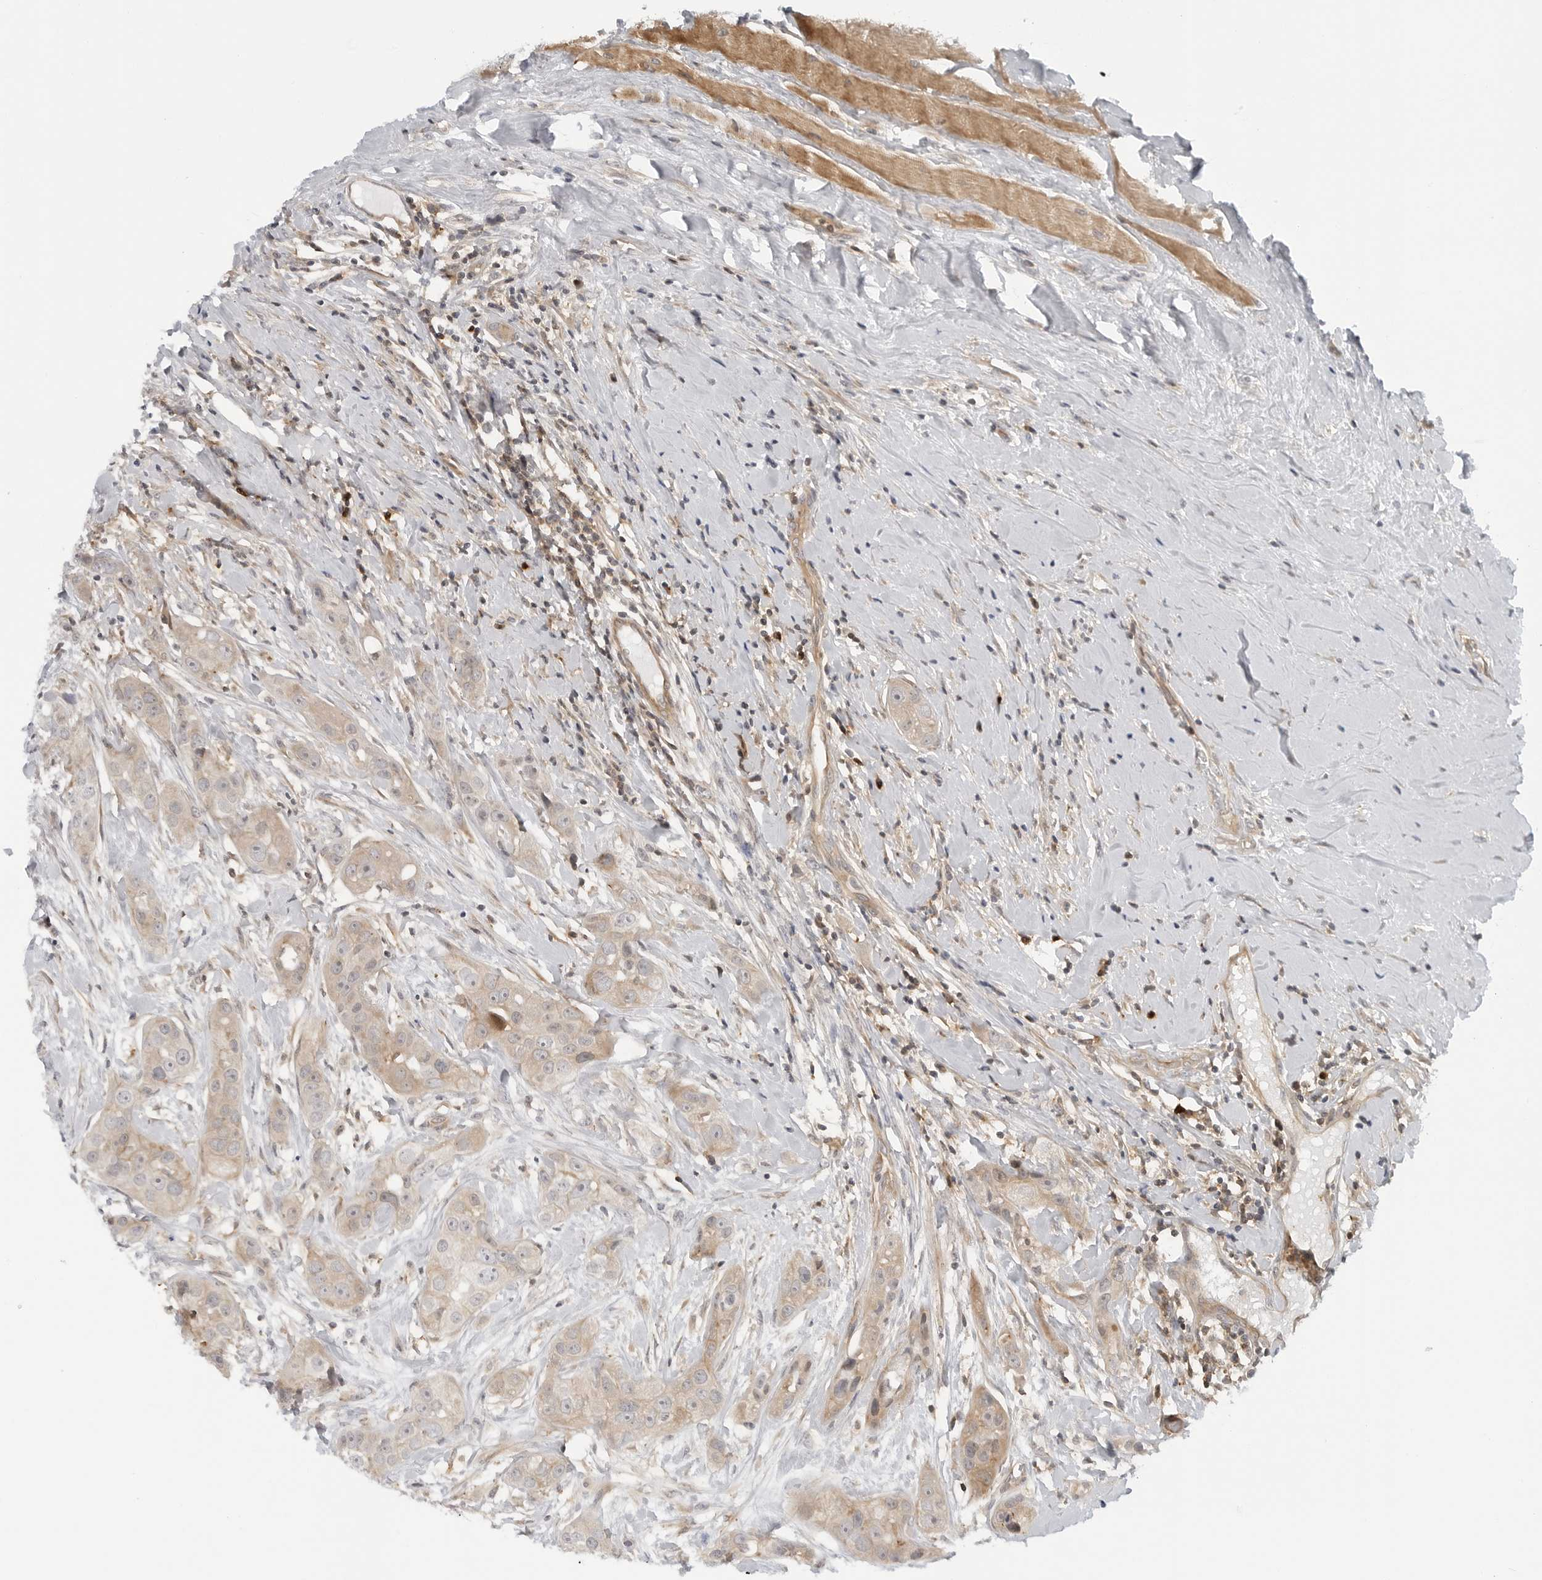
{"staining": {"intensity": "weak", "quantity": "25%-75%", "location": "cytoplasmic/membranous"}, "tissue": "head and neck cancer", "cell_type": "Tumor cells", "image_type": "cancer", "snomed": [{"axis": "morphology", "description": "Normal tissue, NOS"}, {"axis": "morphology", "description": "Squamous cell carcinoma, NOS"}, {"axis": "topography", "description": "Skeletal muscle"}, {"axis": "topography", "description": "Head-Neck"}], "caption": "High-power microscopy captured an immunohistochemistry histopathology image of squamous cell carcinoma (head and neck), revealing weak cytoplasmic/membranous staining in about 25%-75% of tumor cells. The staining was performed using DAB (3,3'-diaminobenzidine) to visualize the protein expression in brown, while the nuclei were stained in blue with hematoxylin (Magnification: 20x).", "gene": "STXBP3", "patient": {"sex": "male", "age": 51}}